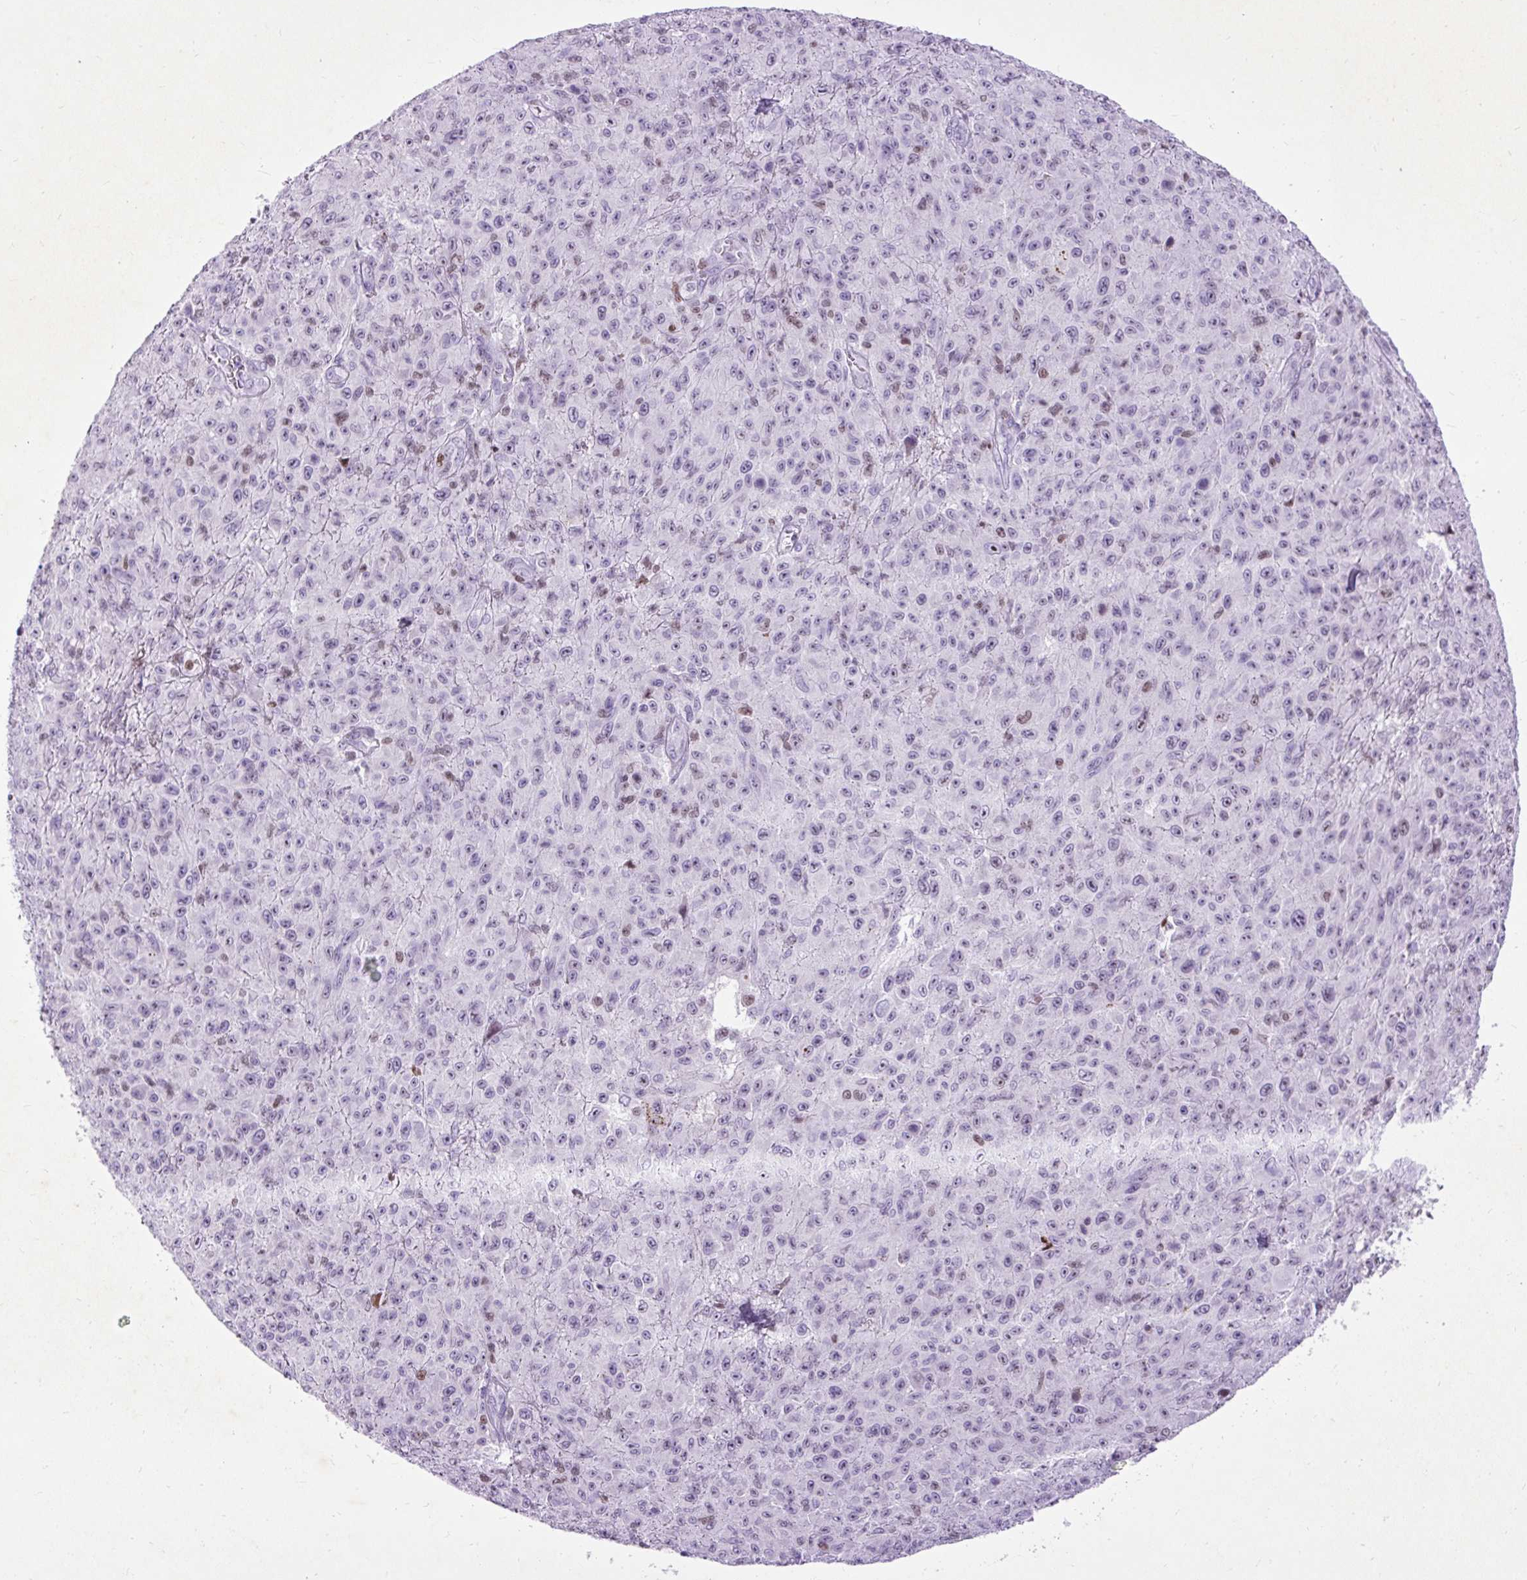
{"staining": {"intensity": "weak", "quantity": "<25%", "location": "nuclear"}, "tissue": "melanoma", "cell_type": "Tumor cells", "image_type": "cancer", "snomed": [{"axis": "morphology", "description": "Malignant melanoma, NOS"}, {"axis": "topography", "description": "Skin"}], "caption": "This is an IHC micrograph of human melanoma. There is no positivity in tumor cells.", "gene": "SPC24", "patient": {"sex": "male", "age": 46}}